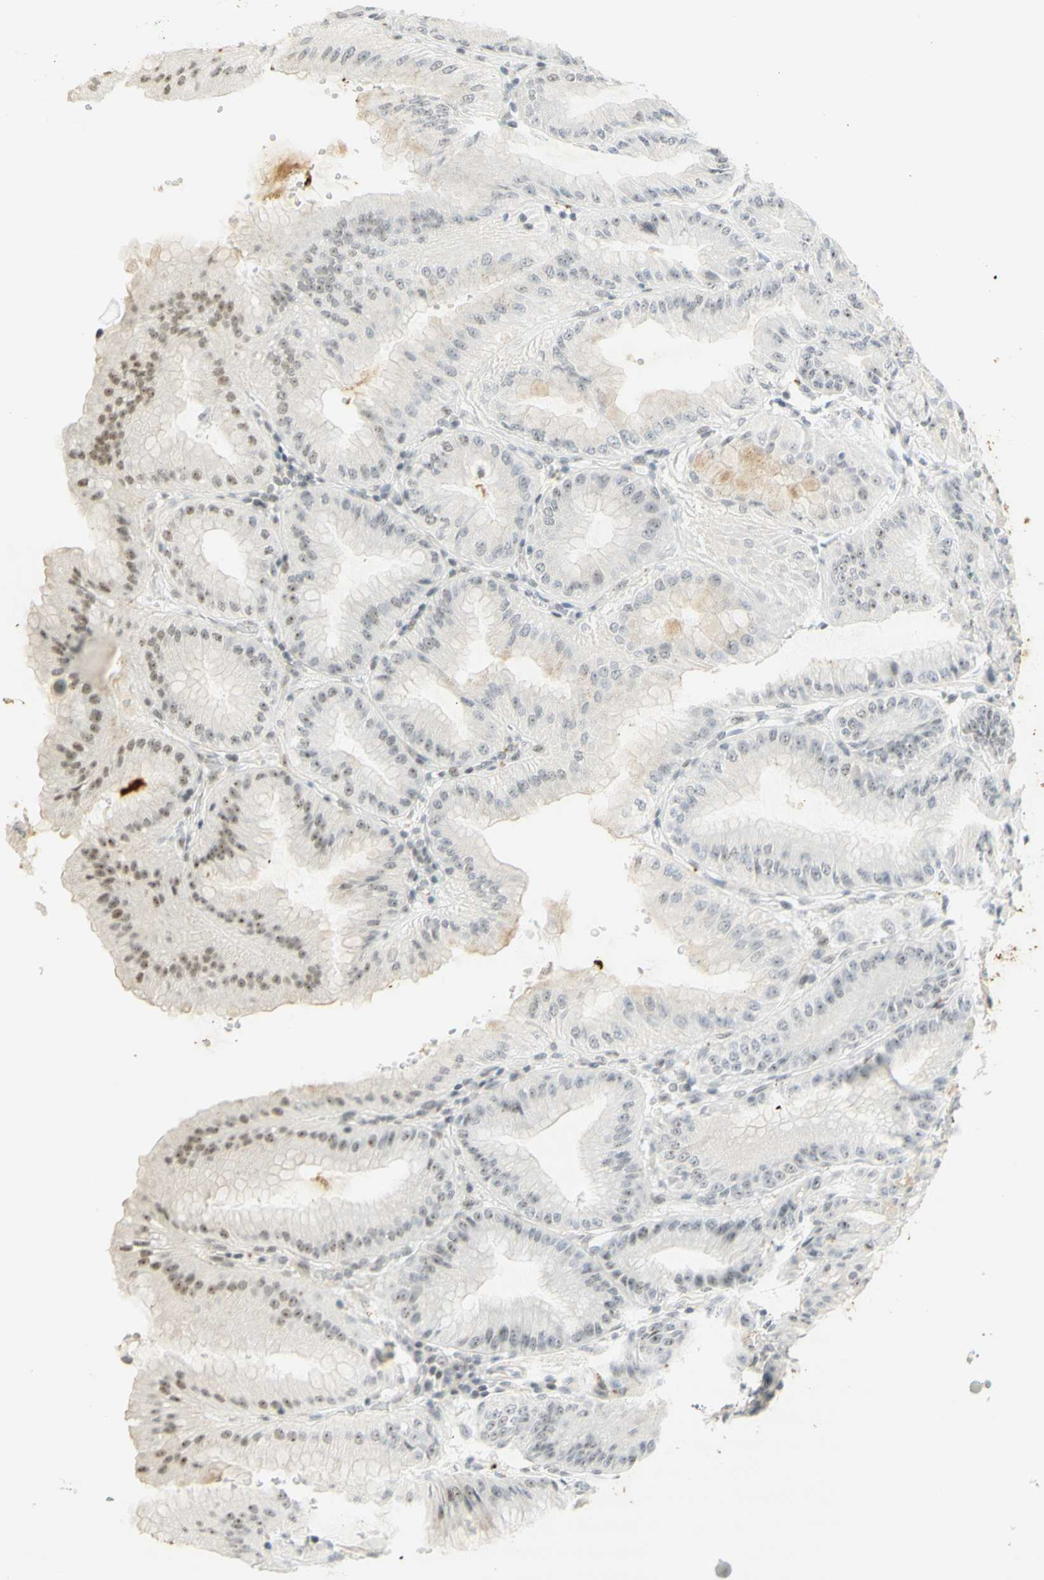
{"staining": {"intensity": "strong", "quantity": "25%-75%", "location": "cytoplasmic/membranous,nuclear"}, "tissue": "stomach", "cell_type": "Glandular cells", "image_type": "normal", "snomed": [{"axis": "morphology", "description": "Normal tissue, NOS"}, {"axis": "topography", "description": "Stomach, lower"}], "caption": "Protein staining of benign stomach shows strong cytoplasmic/membranous,nuclear expression in approximately 25%-75% of glandular cells. (Brightfield microscopy of DAB IHC at high magnification).", "gene": "IRF1", "patient": {"sex": "male", "age": 71}}